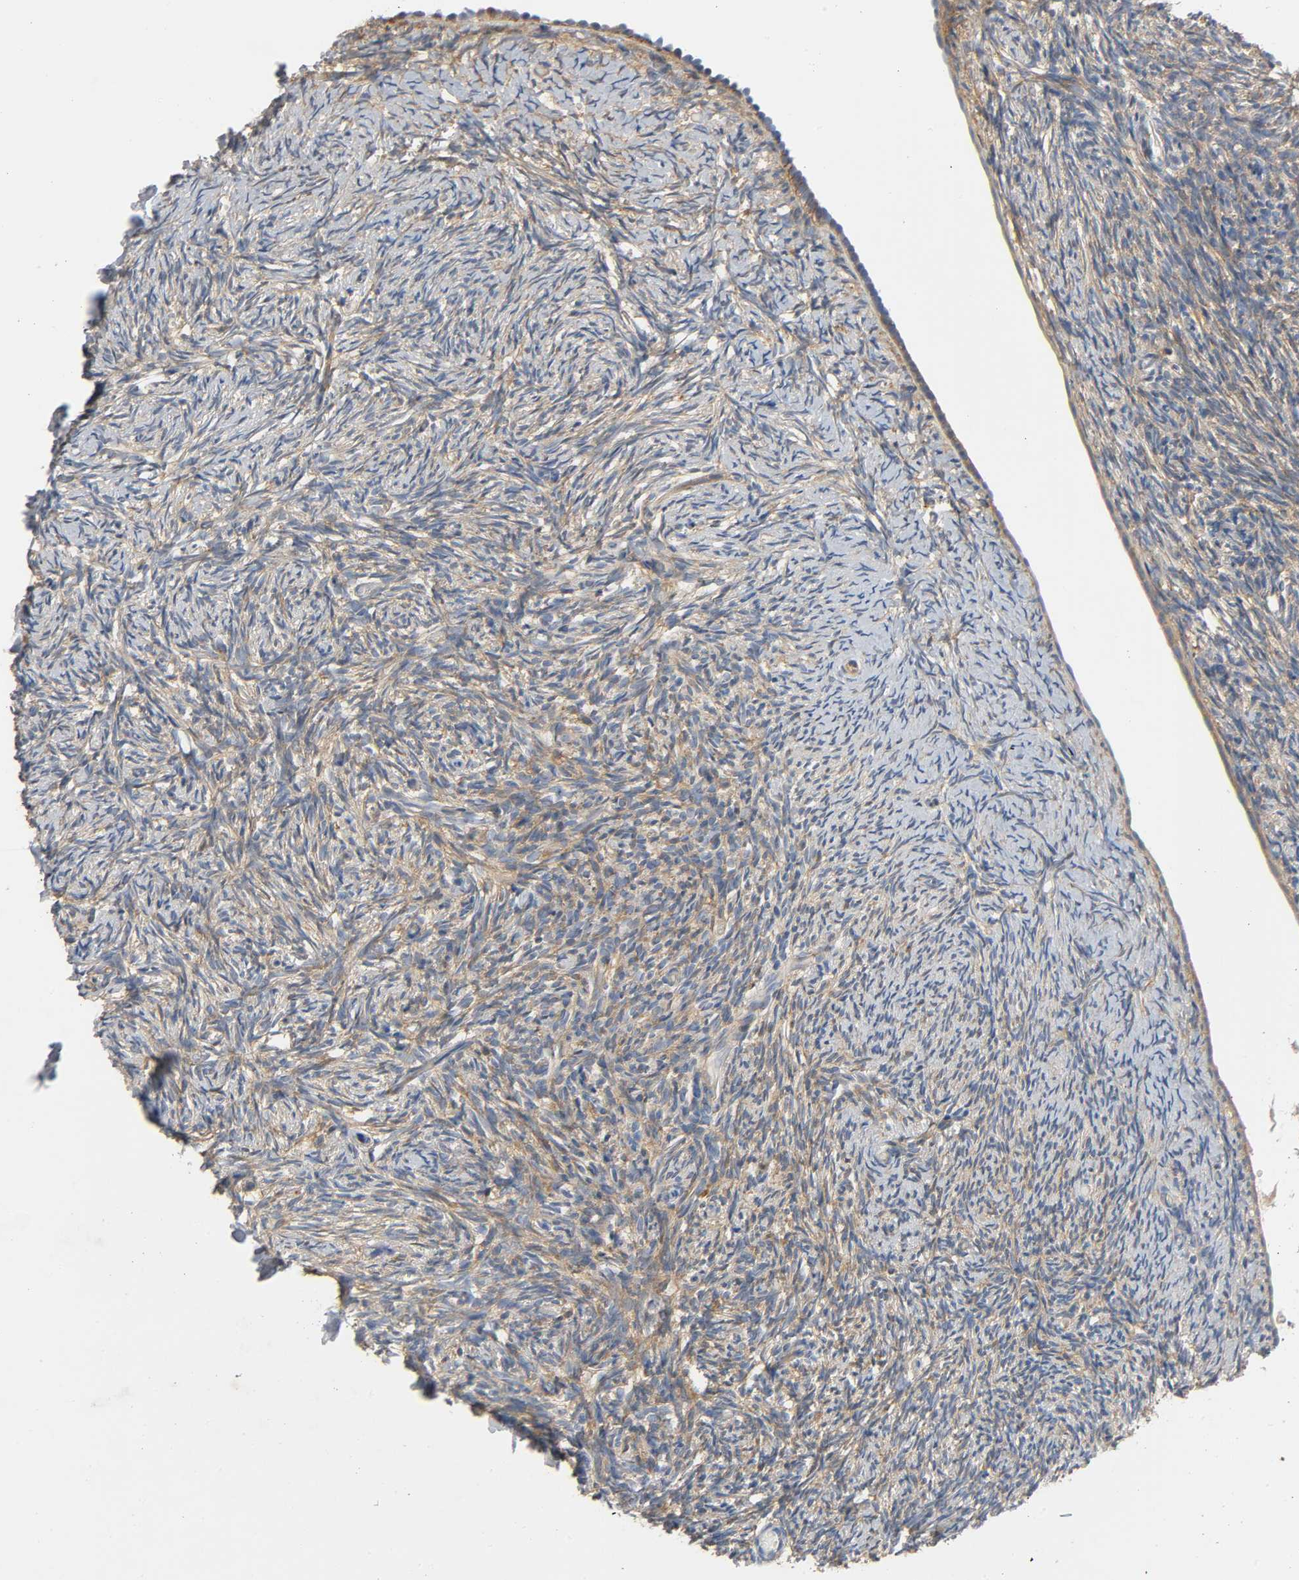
{"staining": {"intensity": "moderate", "quantity": ">75%", "location": "cytoplasmic/membranous"}, "tissue": "ovary", "cell_type": "Ovarian stroma cells", "image_type": "normal", "snomed": [{"axis": "morphology", "description": "Normal tissue, NOS"}, {"axis": "topography", "description": "Ovary"}], "caption": "This histopathology image reveals unremarkable ovary stained with IHC to label a protein in brown. The cytoplasmic/membranous of ovarian stroma cells show moderate positivity for the protein. Nuclei are counter-stained blue.", "gene": "ARPC1A", "patient": {"sex": "female", "age": 60}}